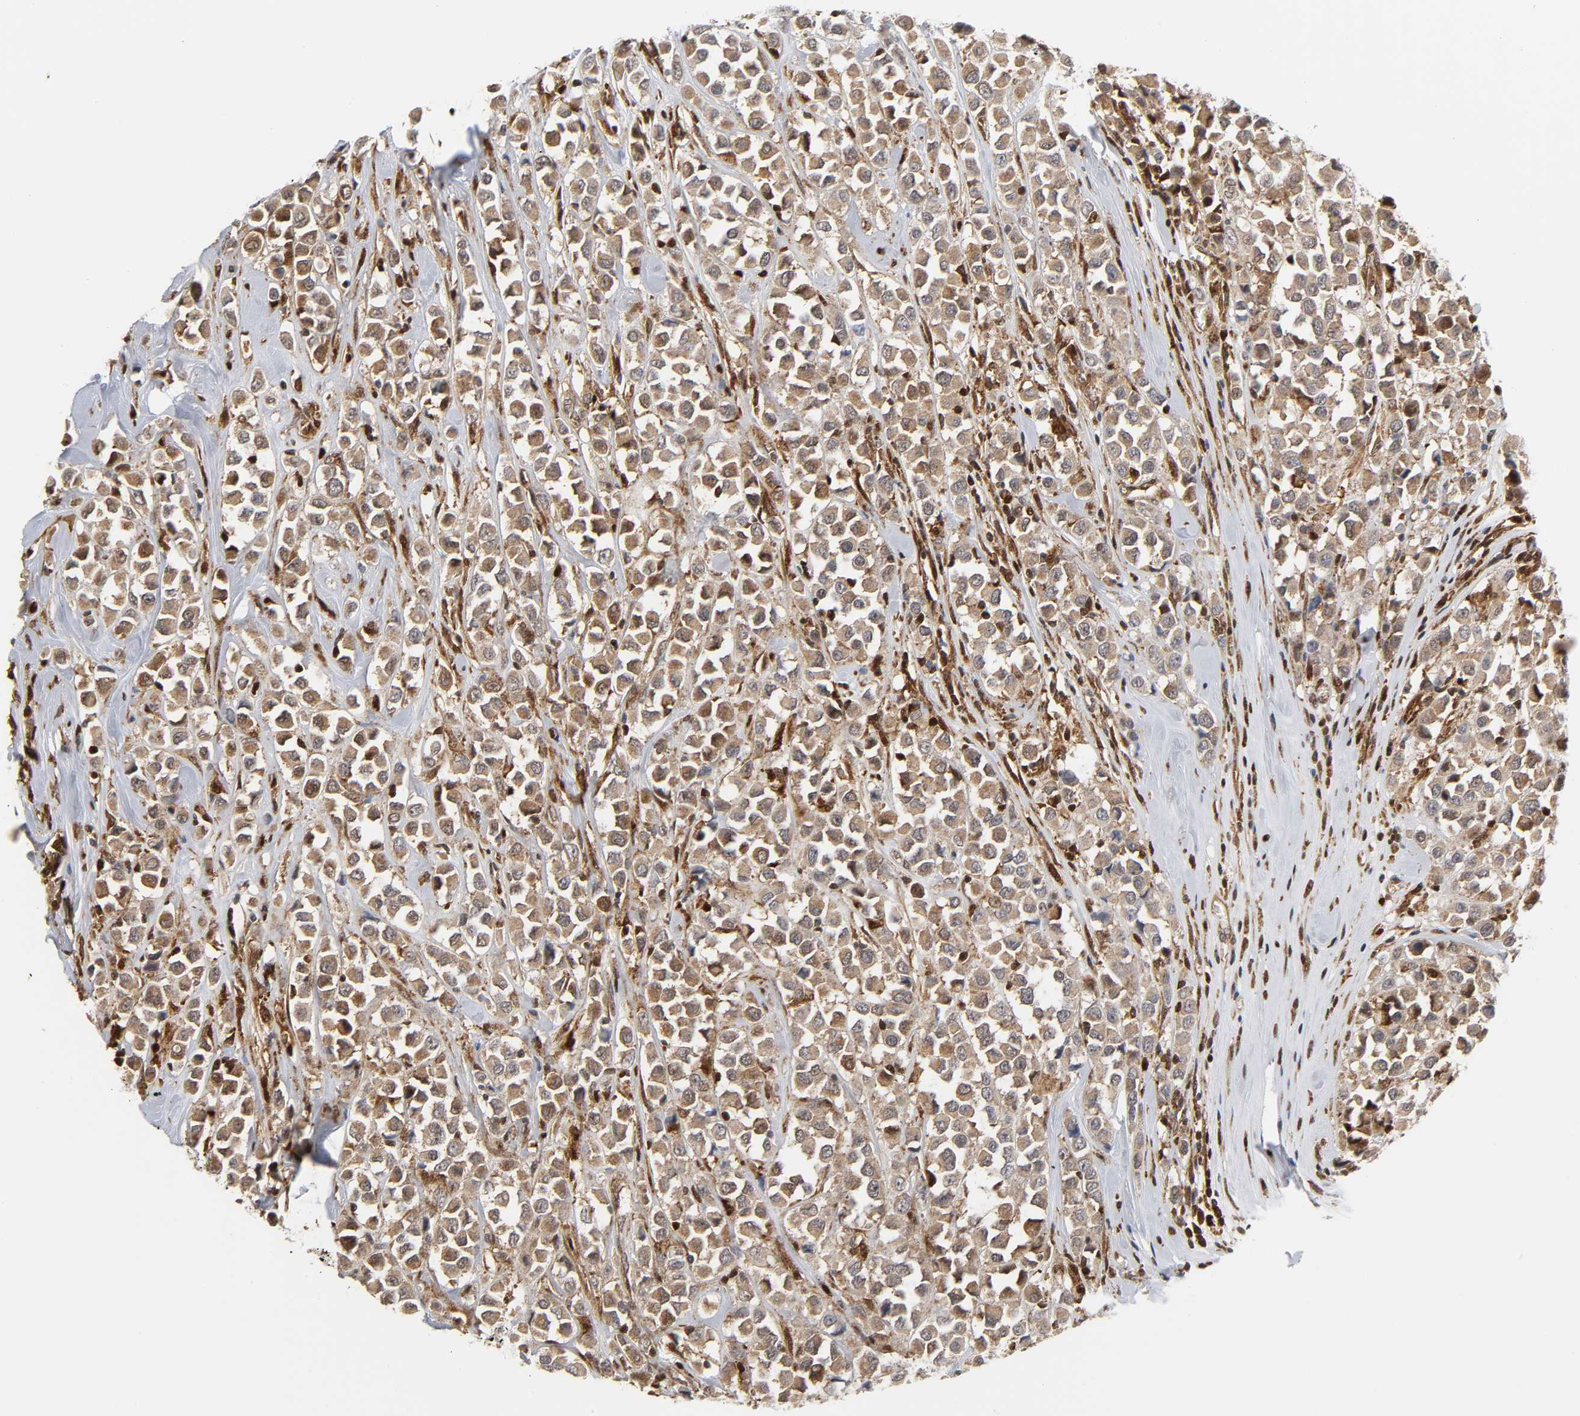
{"staining": {"intensity": "weak", "quantity": ">75%", "location": "cytoplasmic/membranous"}, "tissue": "breast cancer", "cell_type": "Tumor cells", "image_type": "cancer", "snomed": [{"axis": "morphology", "description": "Duct carcinoma"}, {"axis": "topography", "description": "Breast"}], "caption": "Protein staining demonstrates weak cytoplasmic/membranous staining in about >75% of tumor cells in breast cancer.", "gene": "MAPK1", "patient": {"sex": "female", "age": 61}}